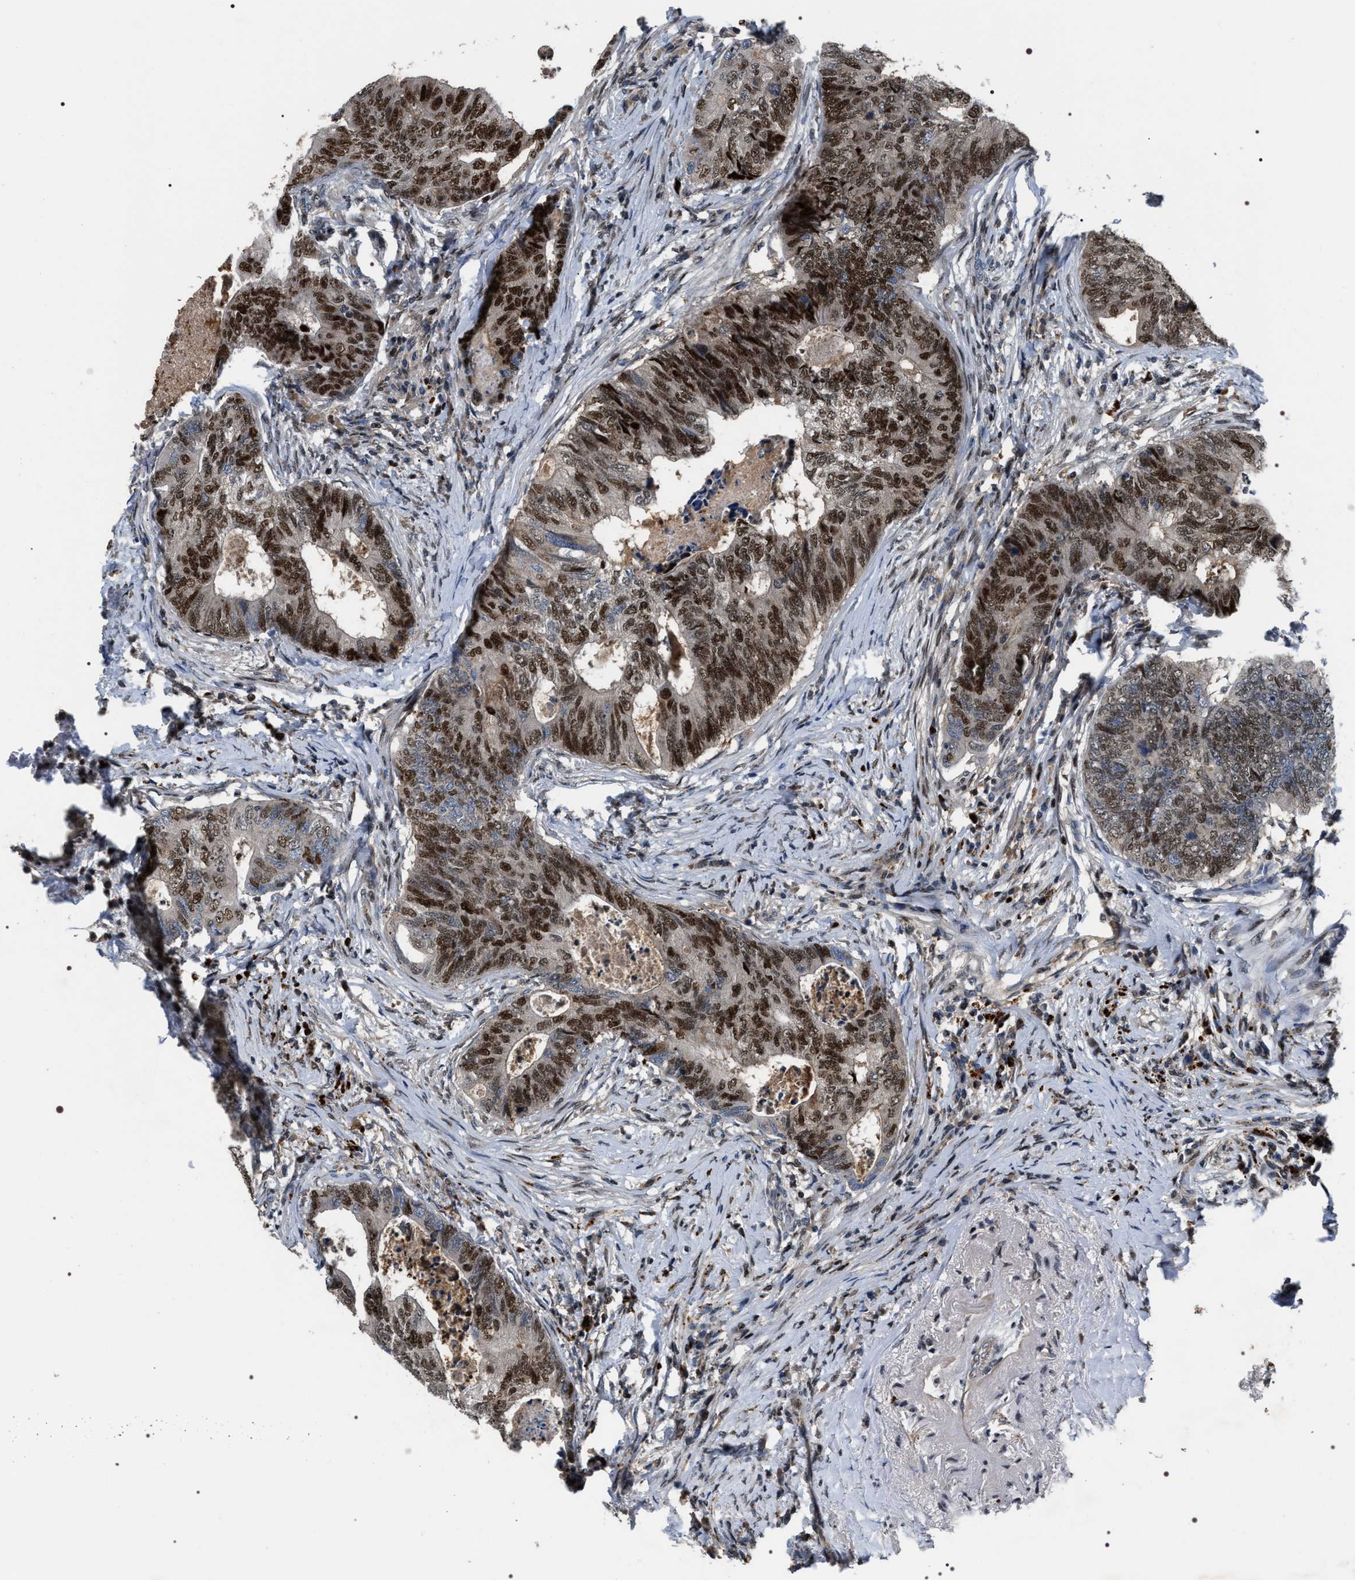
{"staining": {"intensity": "strong", "quantity": ">75%", "location": "nuclear"}, "tissue": "colorectal cancer", "cell_type": "Tumor cells", "image_type": "cancer", "snomed": [{"axis": "morphology", "description": "Adenocarcinoma, NOS"}, {"axis": "topography", "description": "Colon"}], "caption": "Protein staining displays strong nuclear staining in about >75% of tumor cells in colorectal cancer.", "gene": "C7orf25", "patient": {"sex": "female", "age": 67}}